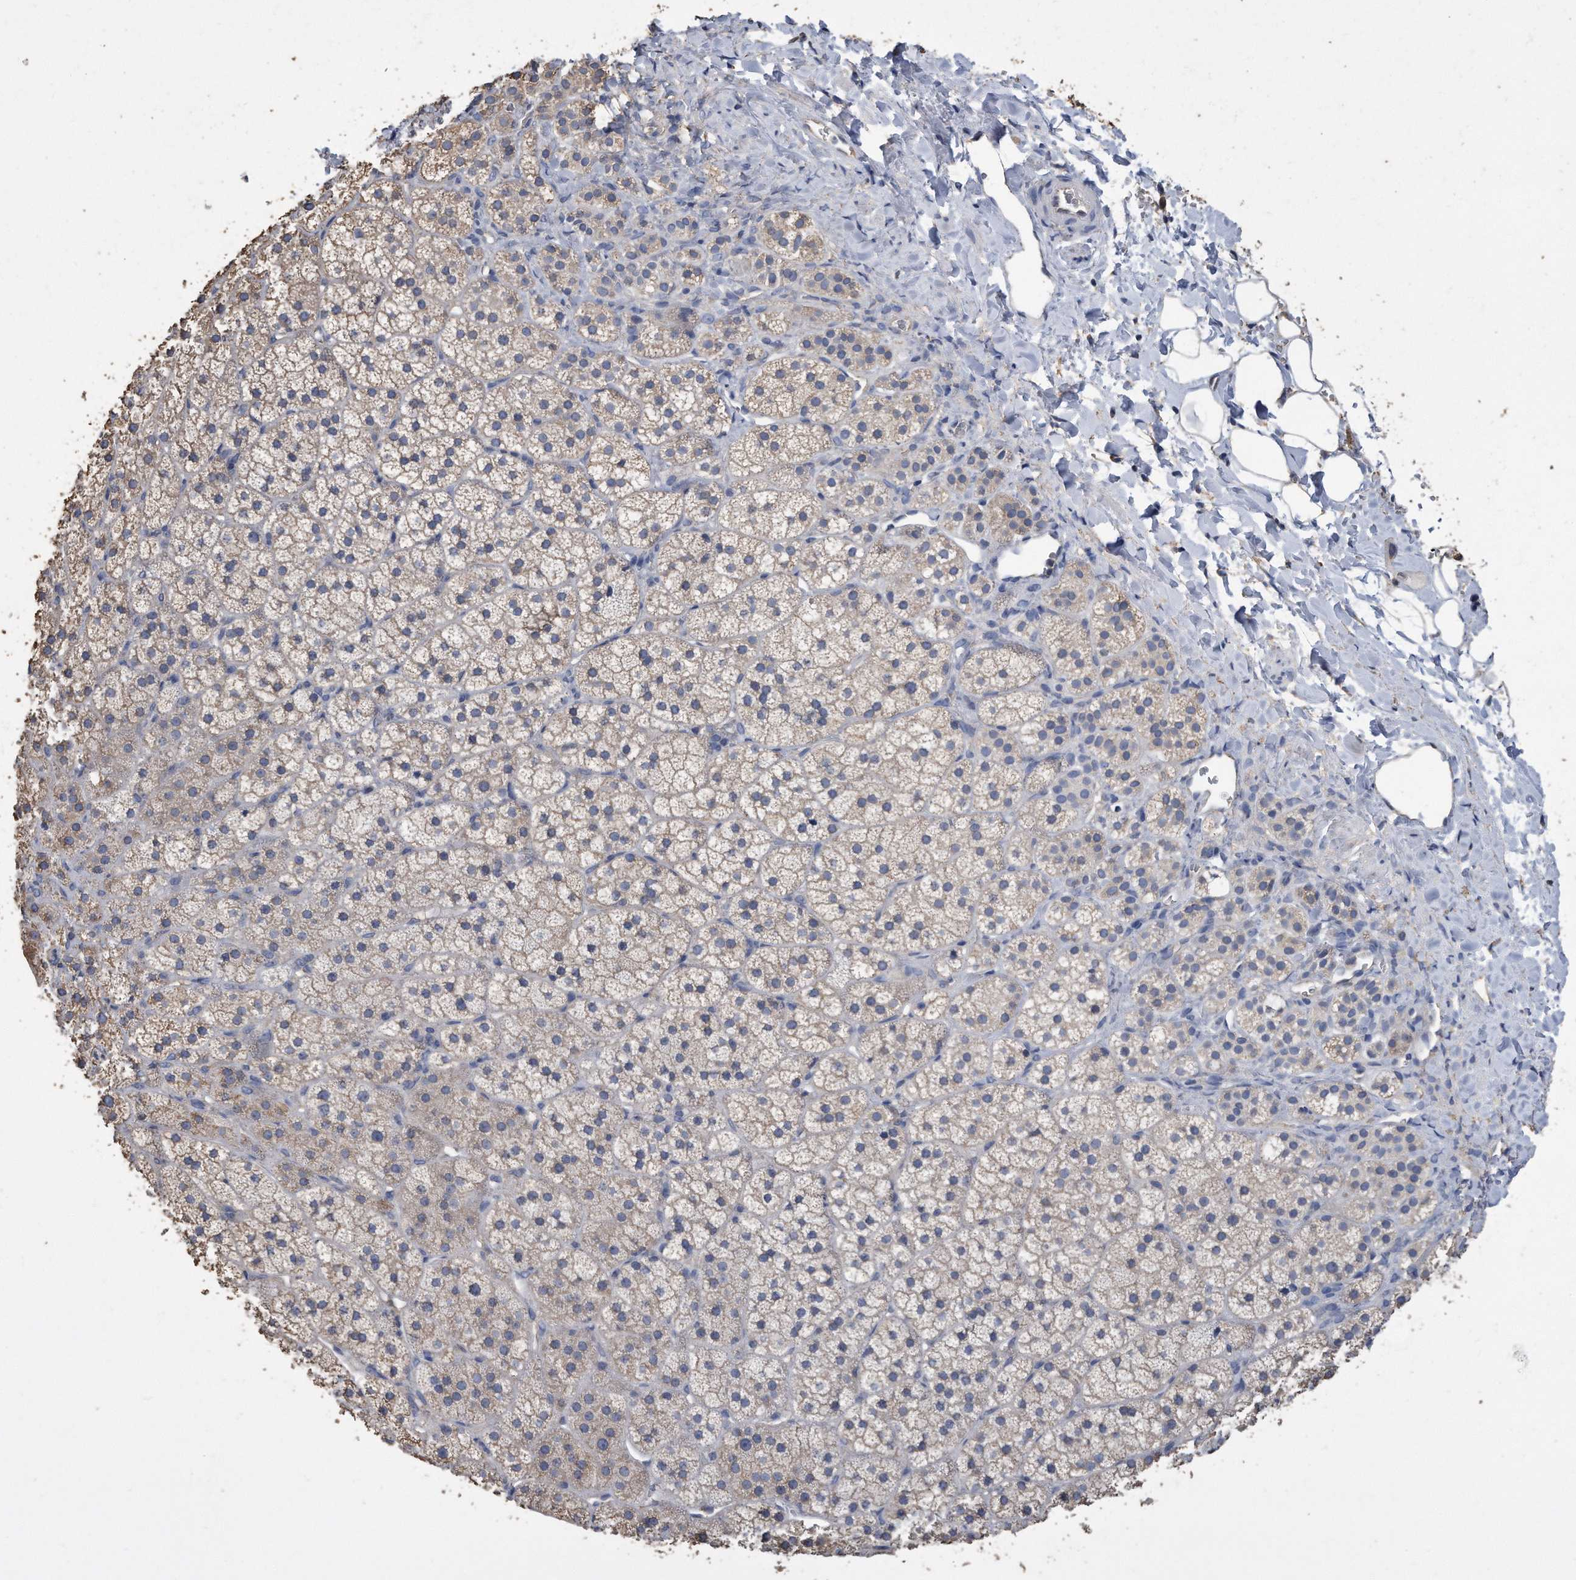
{"staining": {"intensity": "weak", "quantity": "<25%", "location": "cytoplasmic/membranous"}, "tissue": "adrenal gland", "cell_type": "Glandular cells", "image_type": "normal", "snomed": [{"axis": "morphology", "description": "Normal tissue, NOS"}, {"axis": "topography", "description": "Adrenal gland"}], "caption": "A high-resolution photomicrograph shows IHC staining of normal adrenal gland, which shows no significant positivity in glandular cells.", "gene": "CDCP1", "patient": {"sex": "female", "age": 44}}